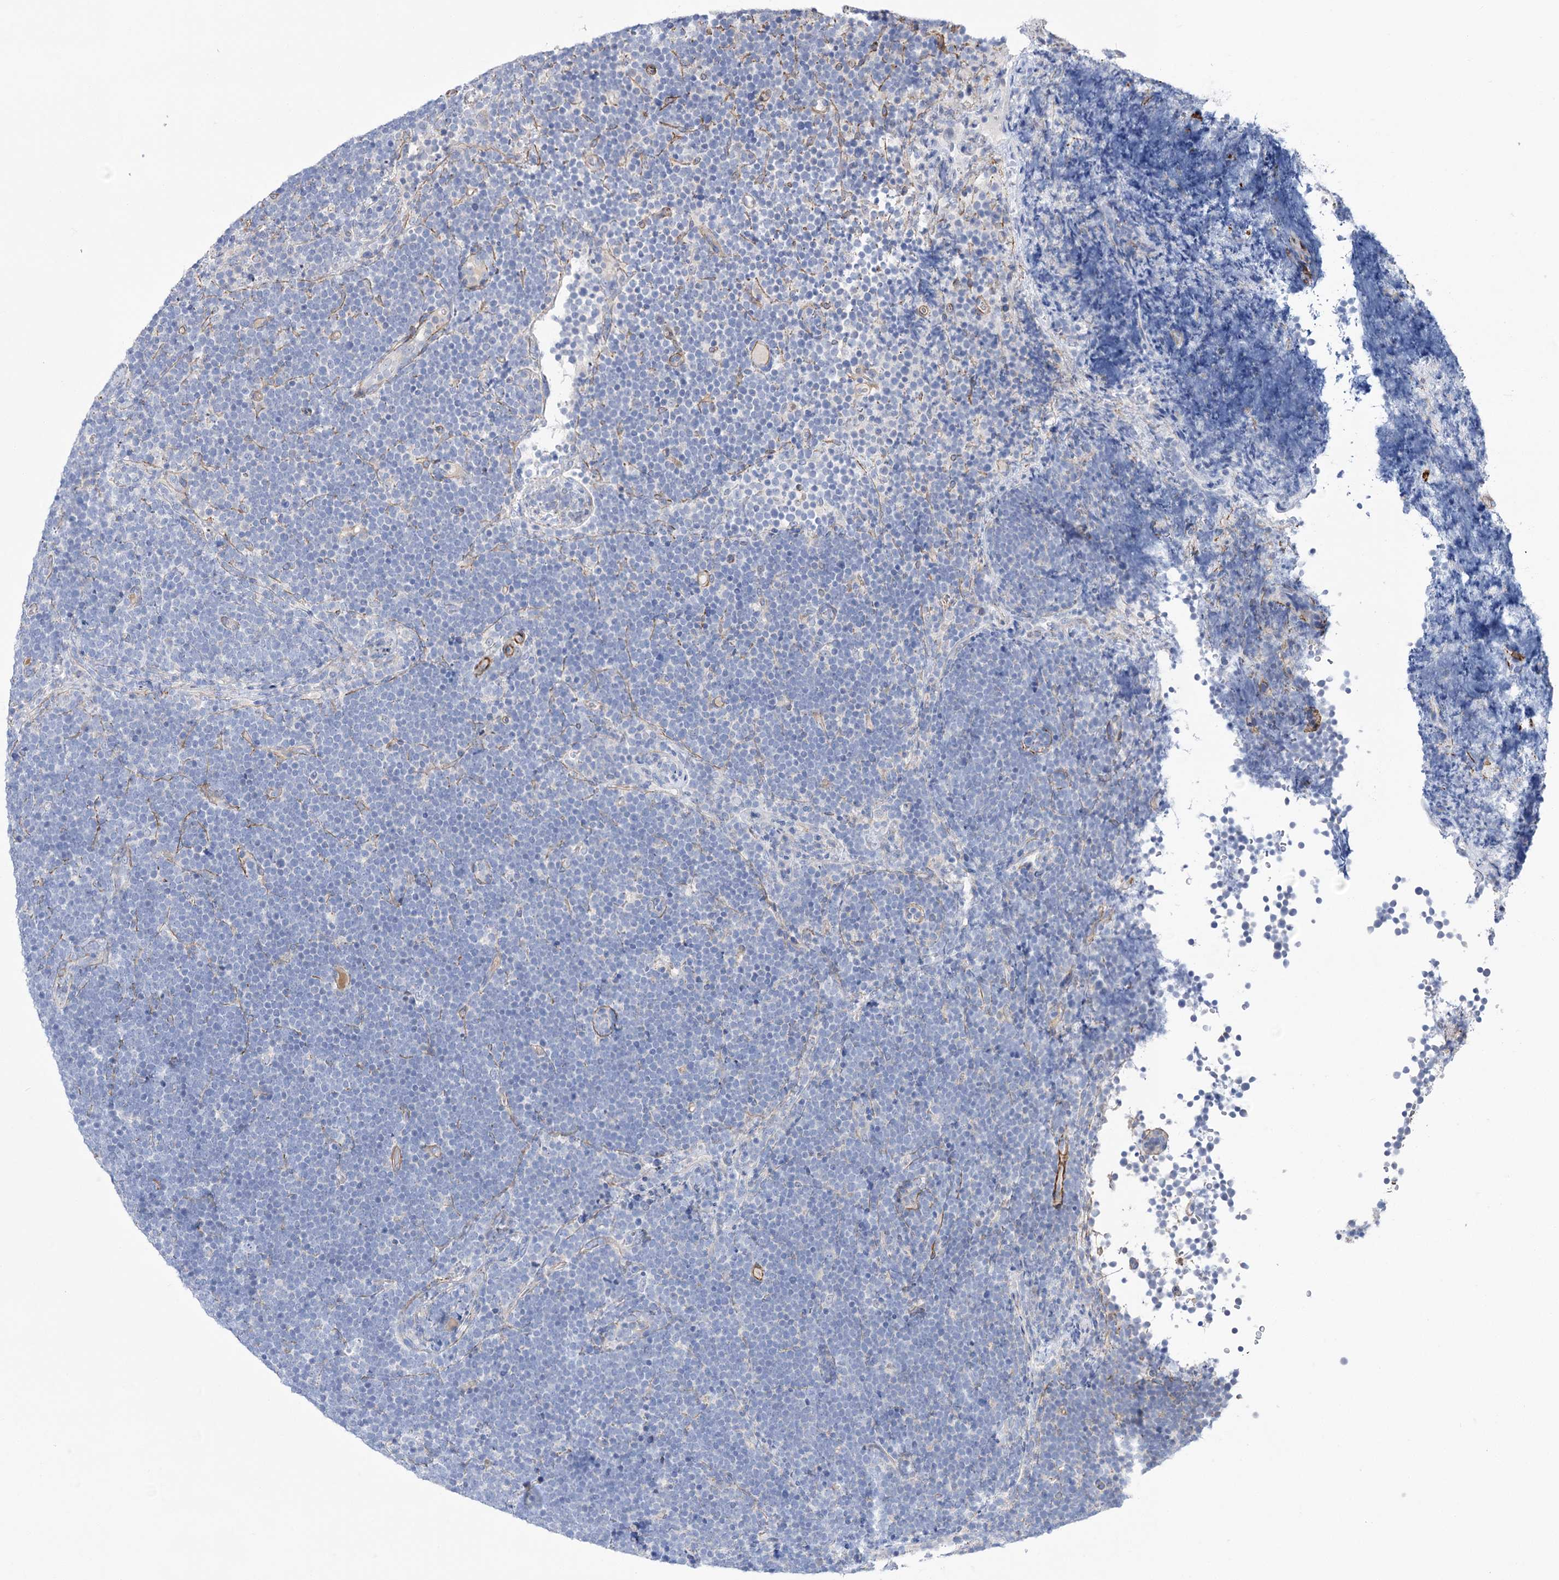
{"staining": {"intensity": "negative", "quantity": "none", "location": "none"}, "tissue": "lymphoma", "cell_type": "Tumor cells", "image_type": "cancer", "snomed": [{"axis": "morphology", "description": "Malignant lymphoma, non-Hodgkin's type, High grade"}, {"axis": "topography", "description": "Lymph node"}], "caption": "High power microscopy histopathology image of an IHC histopathology image of lymphoma, revealing no significant expression in tumor cells.", "gene": "WASHC3", "patient": {"sex": "male", "age": 13}}